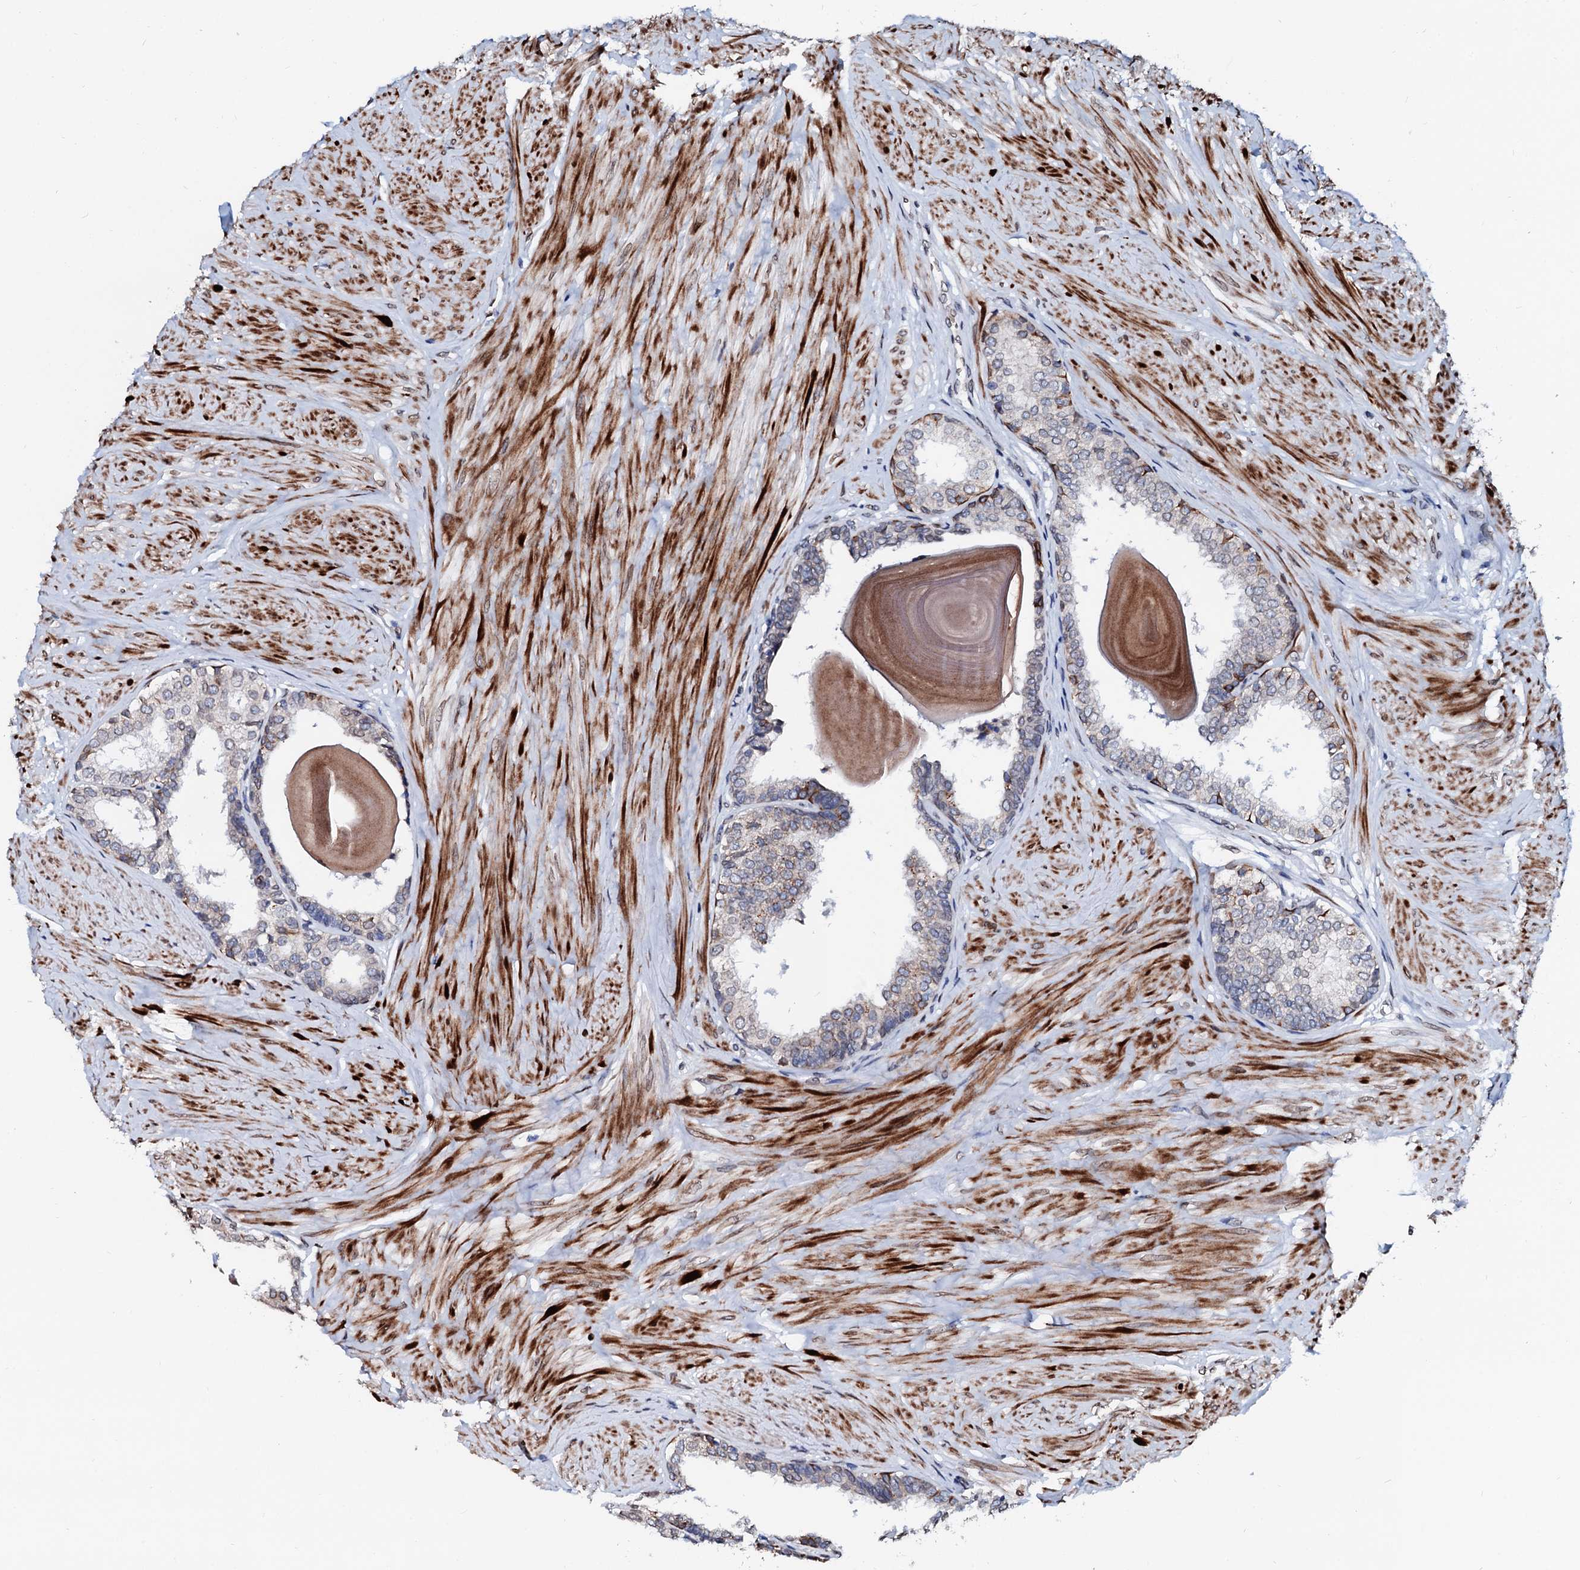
{"staining": {"intensity": "weak", "quantity": "25%-75%", "location": "cytoplasmic/membranous"}, "tissue": "prostate", "cell_type": "Glandular cells", "image_type": "normal", "snomed": [{"axis": "morphology", "description": "Normal tissue, NOS"}, {"axis": "topography", "description": "Prostate"}], "caption": "IHC of normal prostate displays low levels of weak cytoplasmic/membranous expression in about 25%-75% of glandular cells. (DAB (3,3'-diaminobenzidine) IHC with brightfield microscopy, high magnification).", "gene": "NRP2", "patient": {"sex": "male", "age": 48}}